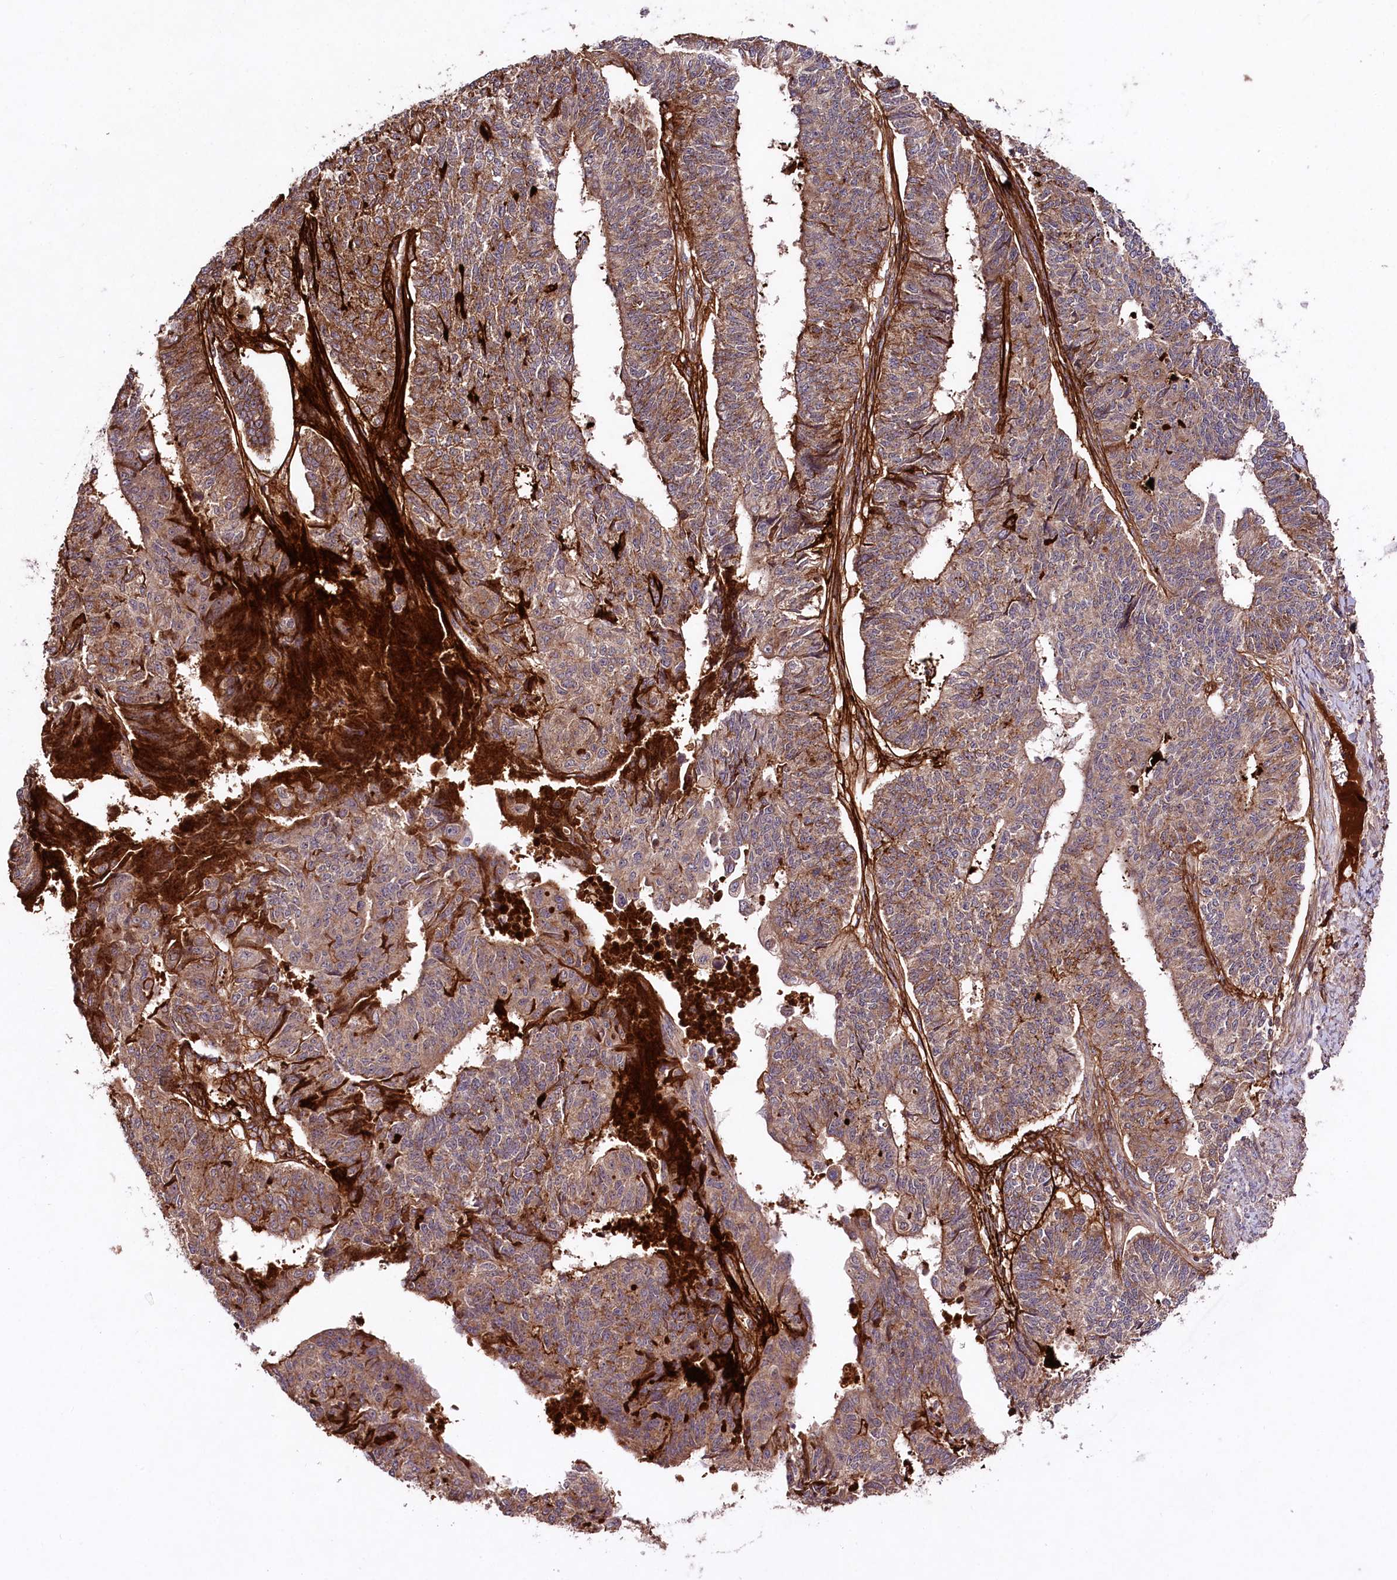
{"staining": {"intensity": "moderate", "quantity": ">75%", "location": "cytoplasmic/membranous"}, "tissue": "endometrial cancer", "cell_type": "Tumor cells", "image_type": "cancer", "snomed": [{"axis": "morphology", "description": "Adenocarcinoma, NOS"}, {"axis": "topography", "description": "Endometrium"}], "caption": "Endometrial cancer (adenocarcinoma) stained with IHC demonstrates moderate cytoplasmic/membranous positivity in approximately >75% of tumor cells. (brown staining indicates protein expression, while blue staining denotes nuclei).", "gene": "TNPO3", "patient": {"sex": "female", "age": 32}}